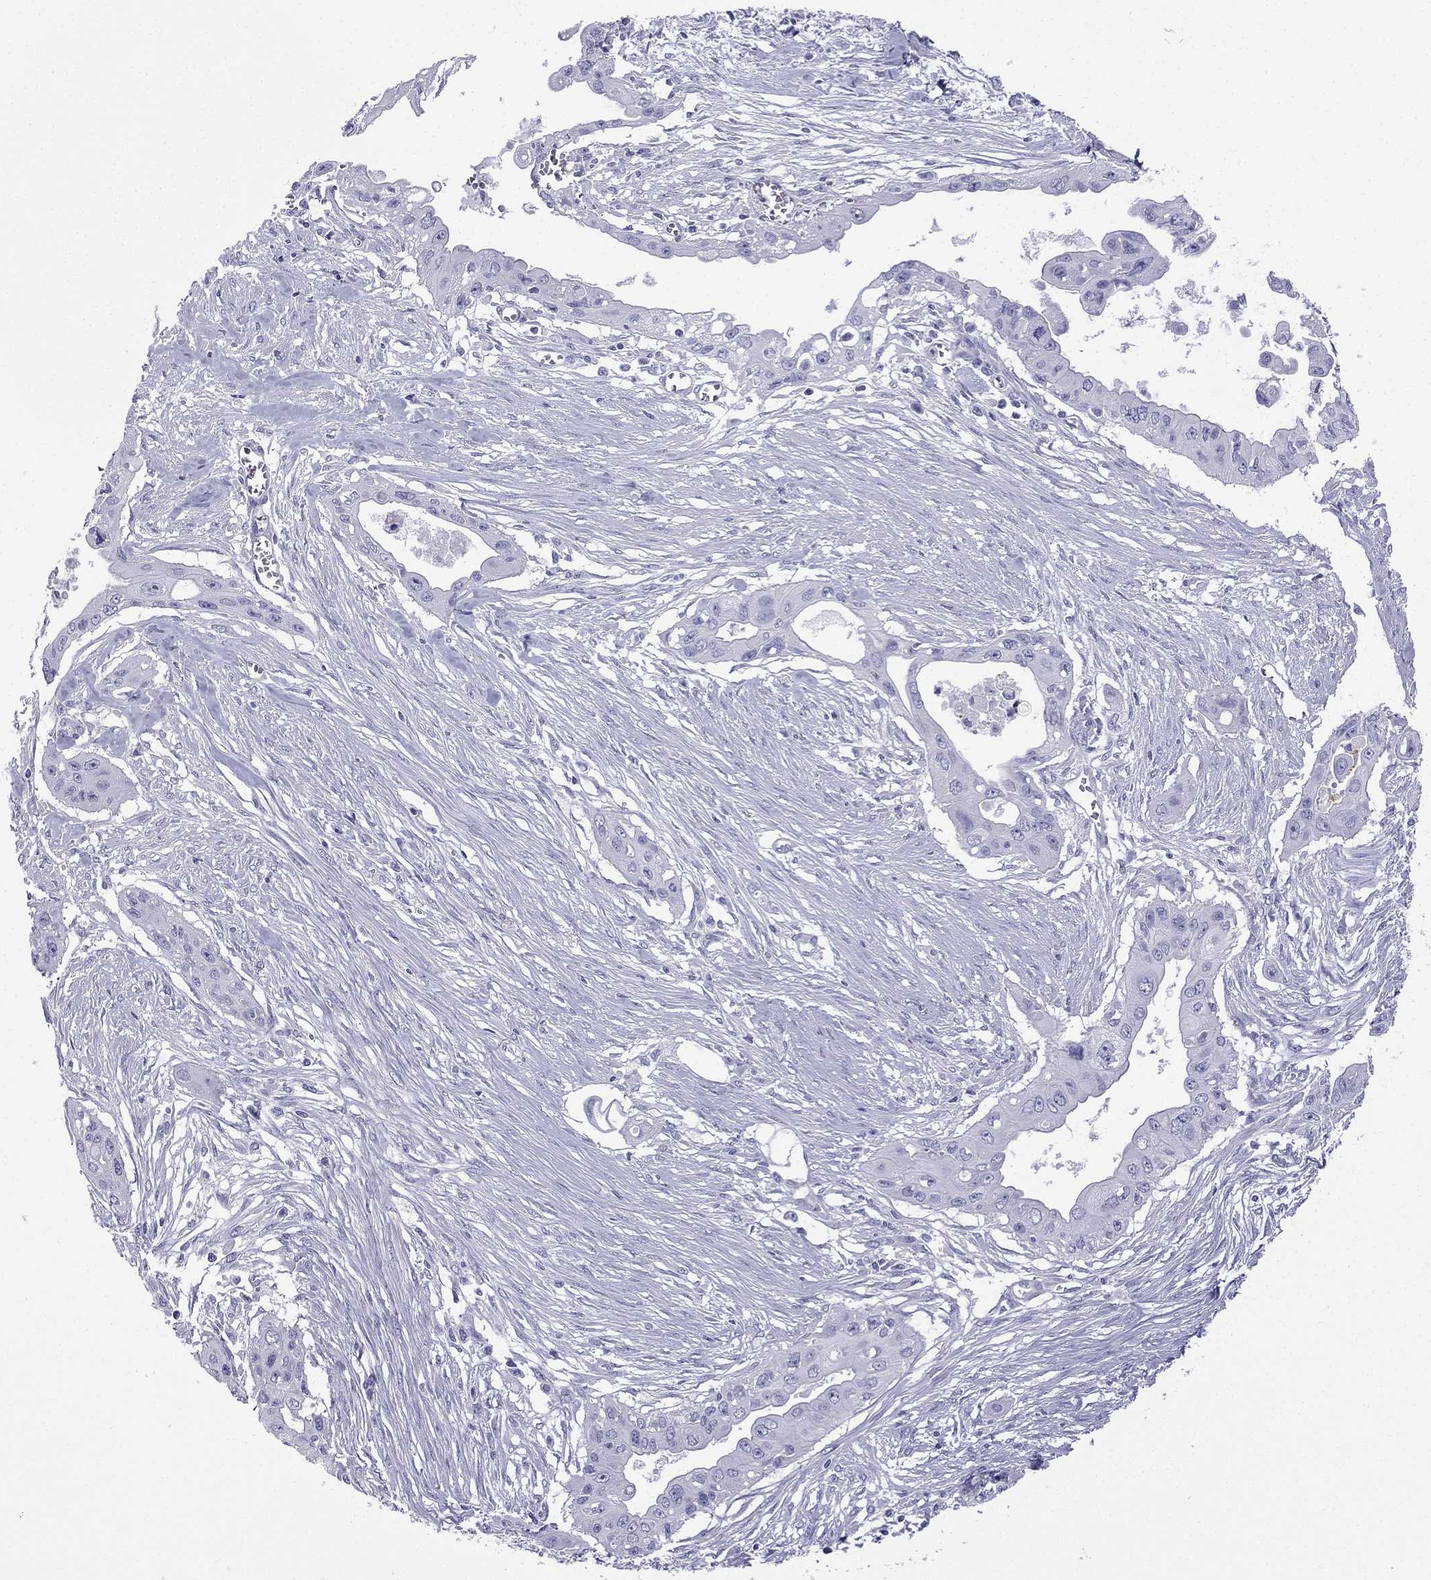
{"staining": {"intensity": "negative", "quantity": "none", "location": "none"}, "tissue": "pancreatic cancer", "cell_type": "Tumor cells", "image_type": "cancer", "snomed": [{"axis": "morphology", "description": "Adenocarcinoma, NOS"}, {"axis": "topography", "description": "Pancreas"}], "caption": "An IHC photomicrograph of pancreatic cancer is shown. There is no staining in tumor cells of pancreatic cancer.", "gene": "GJA8", "patient": {"sex": "male", "age": 60}}